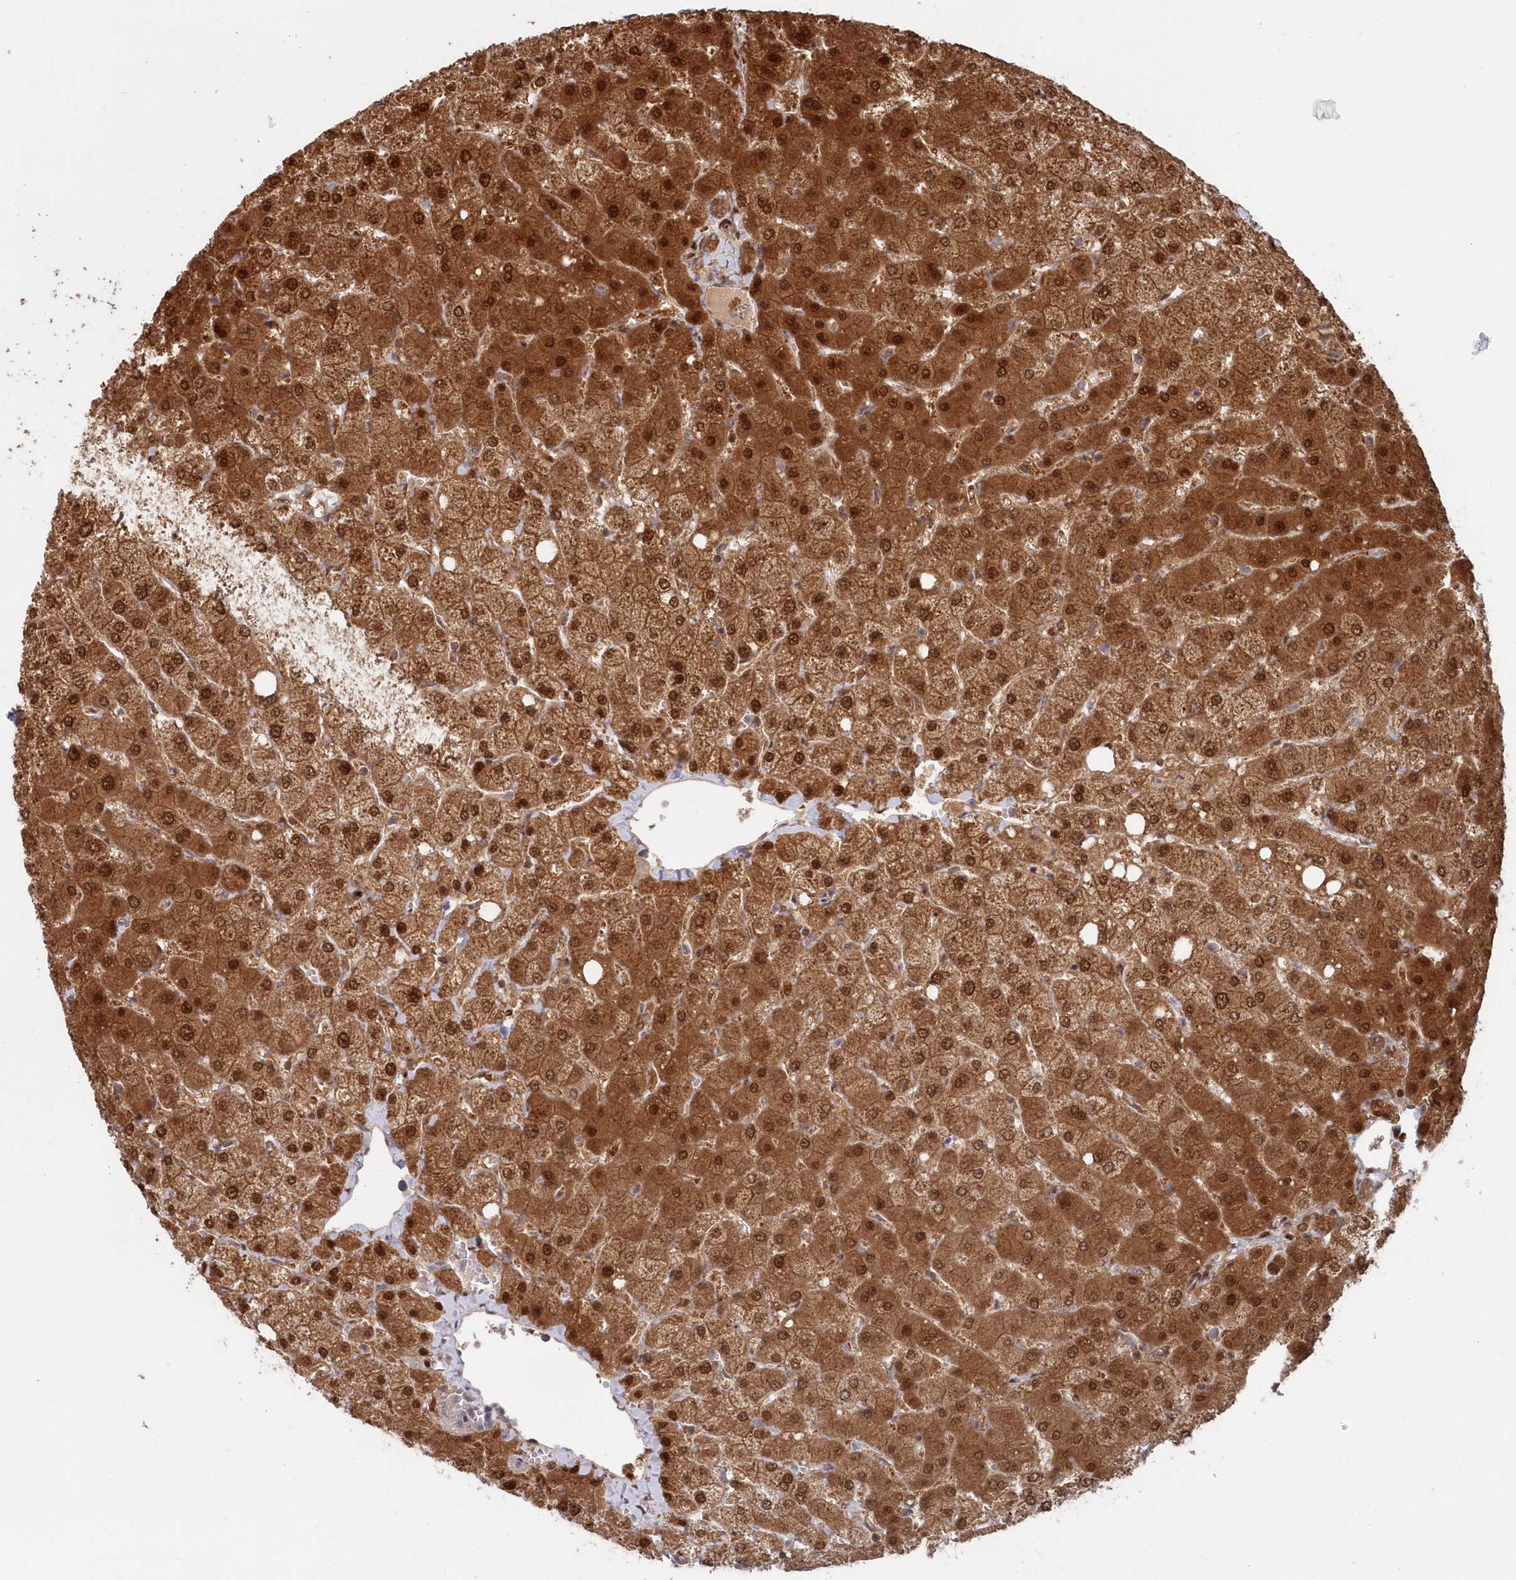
{"staining": {"intensity": "moderate", "quantity": ">75%", "location": "cytoplasmic/membranous,nuclear"}, "tissue": "liver", "cell_type": "Cholangiocytes", "image_type": "normal", "snomed": [{"axis": "morphology", "description": "Normal tissue, NOS"}, {"axis": "topography", "description": "Liver"}], "caption": "The immunohistochemical stain highlights moderate cytoplasmic/membranous,nuclear expression in cholangiocytes of unremarkable liver.", "gene": "ABHD14B", "patient": {"sex": "female", "age": 54}}